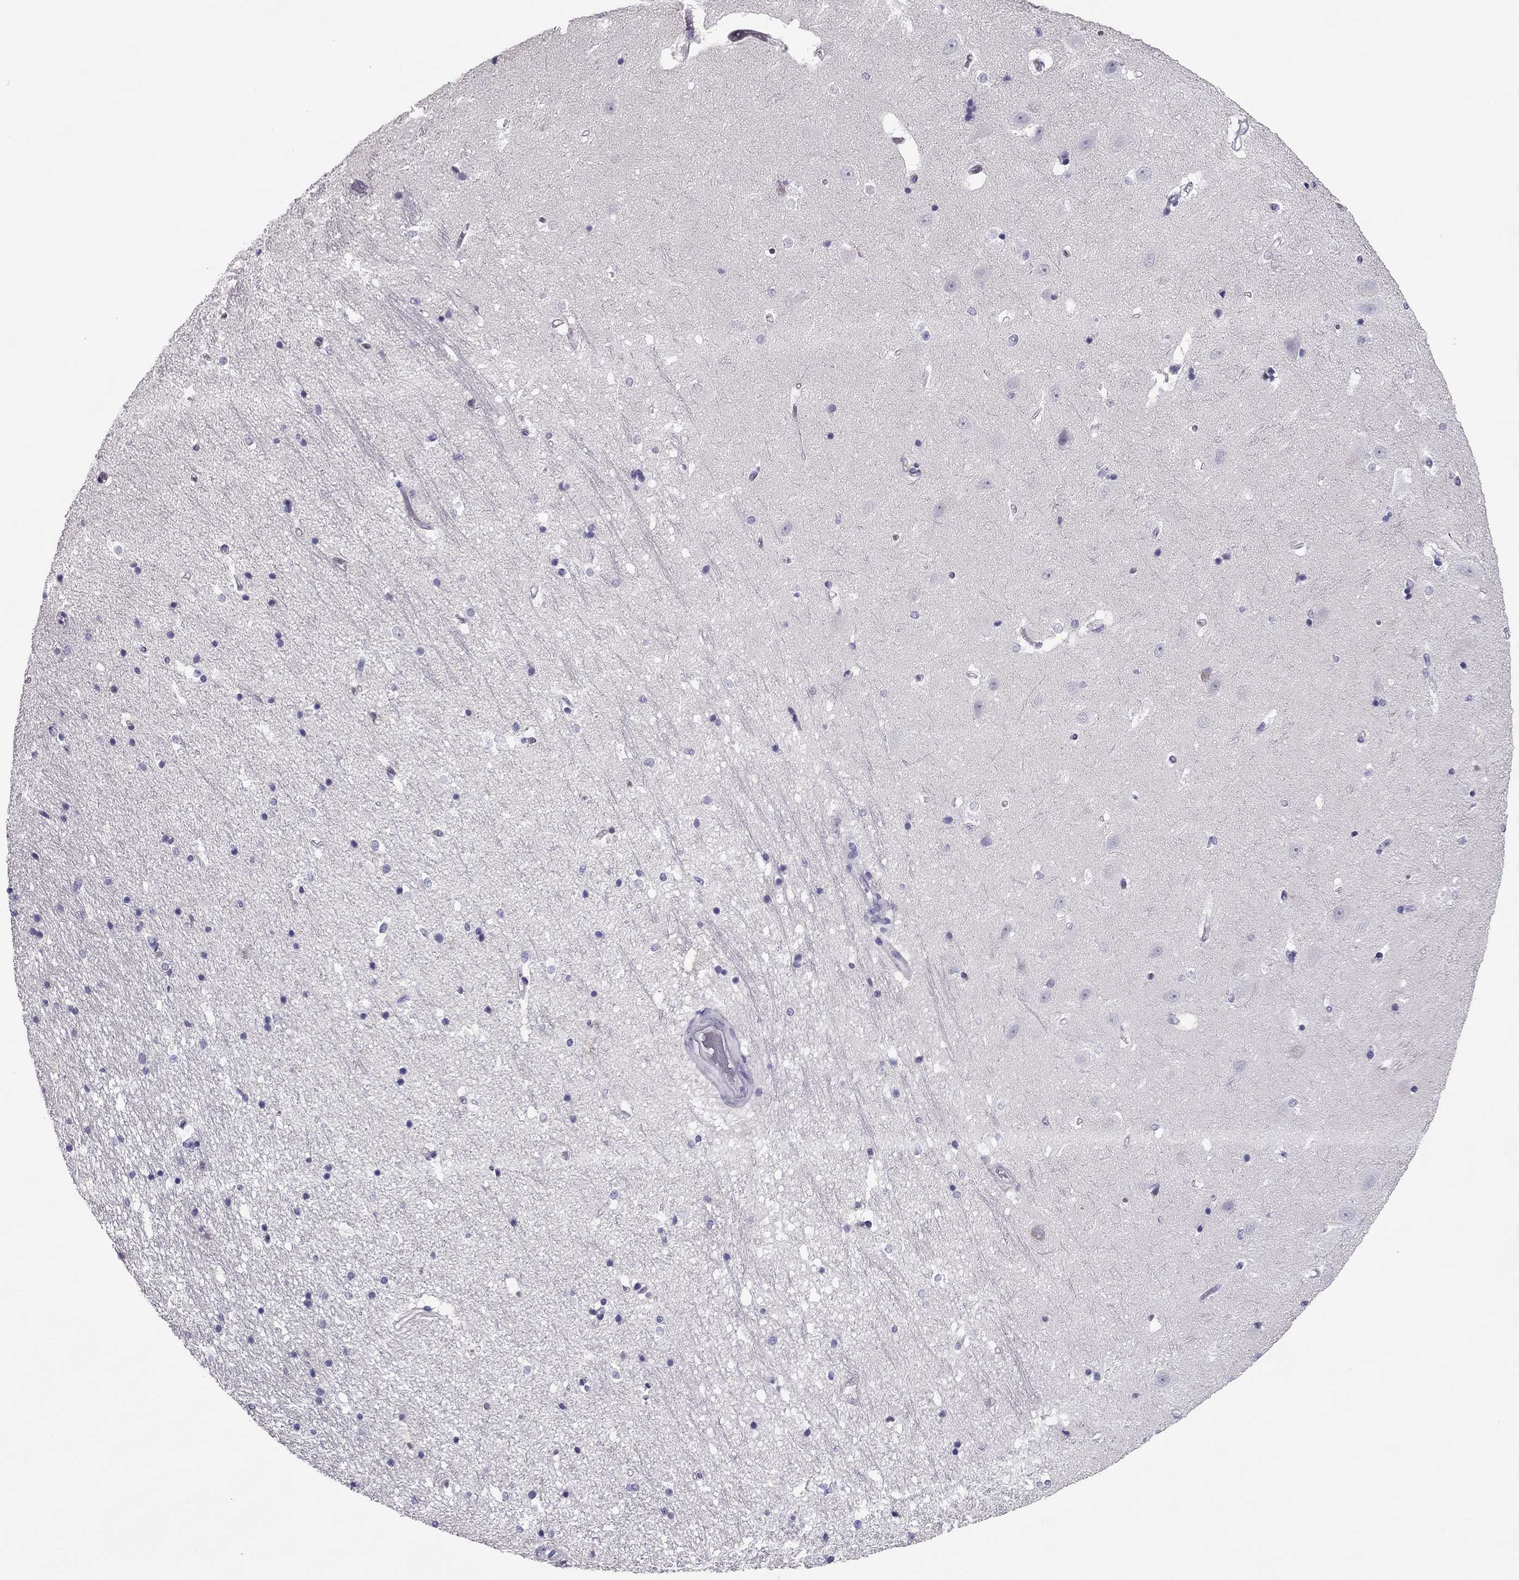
{"staining": {"intensity": "negative", "quantity": "none", "location": "none"}, "tissue": "hippocampus", "cell_type": "Glial cells", "image_type": "normal", "snomed": [{"axis": "morphology", "description": "Normal tissue, NOS"}, {"axis": "topography", "description": "Hippocampus"}], "caption": "High magnification brightfield microscopy of normal hippocampus stained with DAB (3,3'-diaminobenzidine) (brown) and counterstained with hematoxylin (blue): glial cells show no significant expression.", "gene": "PDE6A", "patient": {"sex": "male", "age": 44}}